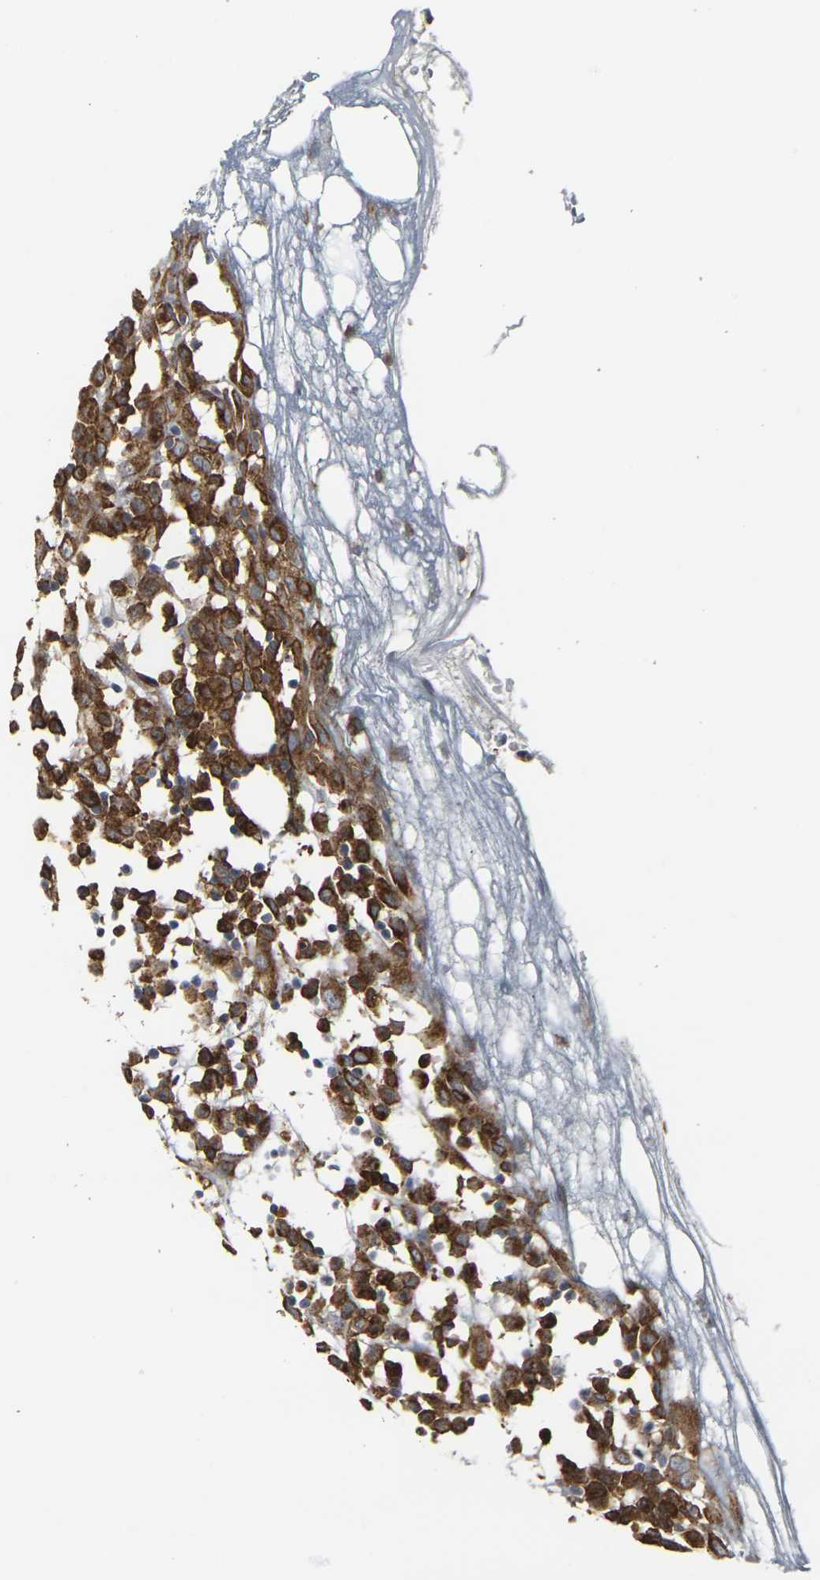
{"staining": {"intensity": "strong", "quantity": ">75%", "location": "cytoplasmic/membranous"}, "tissue": "colorectal cancer", "cell_type": "Tumor cells", "image_type": "cancer", "snomed": [{"axis": "morphology", "description": "Adenocarcinoma, NOS"}, {"axis": "topography", "description": "Colon"}], "caption": "Immunohistochemical staining of human colorectal adenocarcinoma exhibits strong cytoplasmic/membranous protein positivity in about >75% of tumor cells.", "gene": "MYOF", "patient": {"sex": "female", "age": 86}}